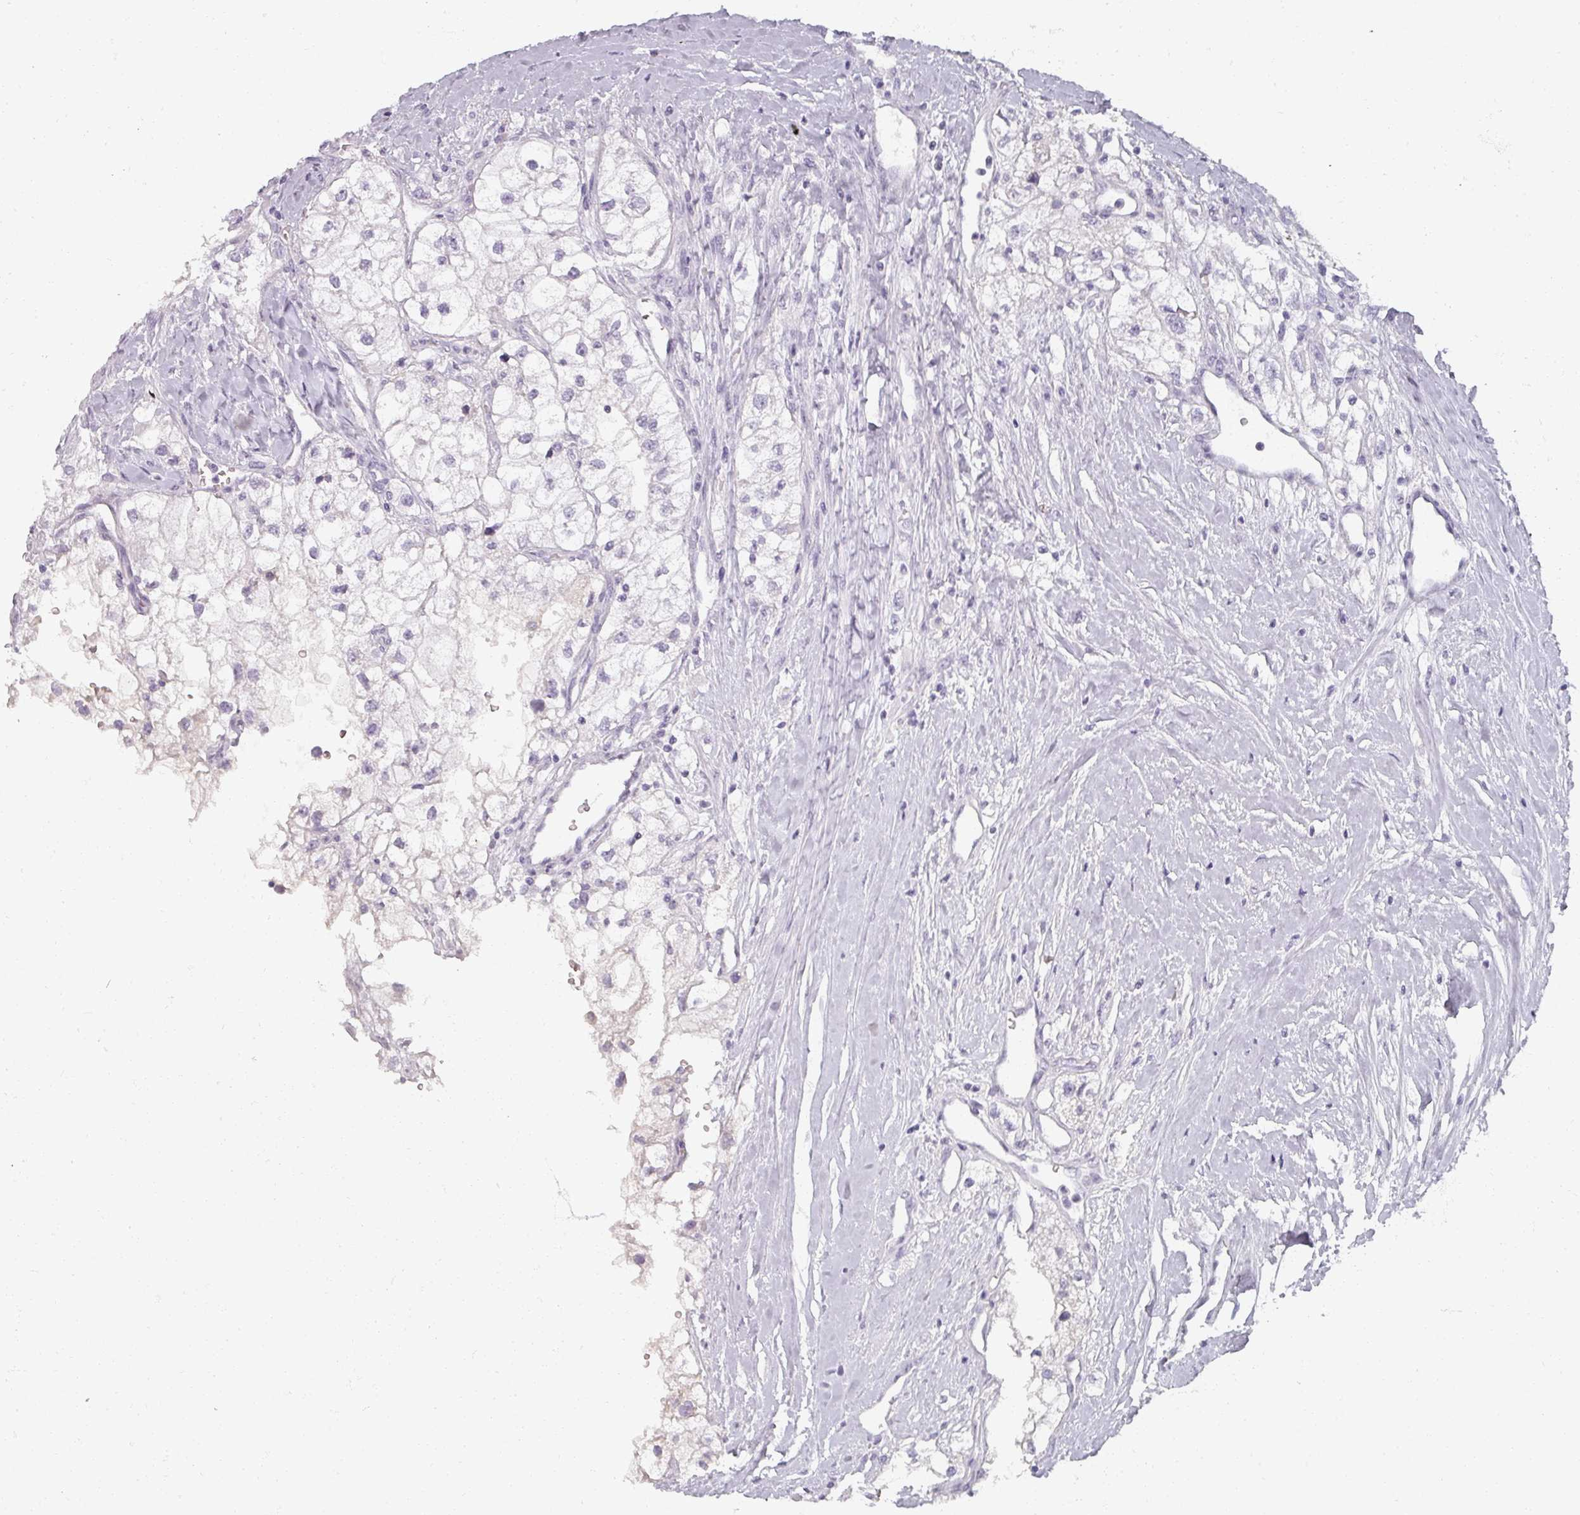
{"staining": {"intensity": "negative", "quantity": "none", "location": "none"}, "tissue": "renal cancer", "cell_type": "Tumor cells", "image_type": "cancer", "snomed": [{"axis": "morphology", "description": "Adenocarcinoma, NOS"}, {"axis": "topography", "description": "Kidney"}], "caption": "Renal adenocarcinoma was stained to show a protein in brown. There is no significant positivity in tumor cells.", "gene": "REG3G", "patient": {"sex": "male", "age": 59}}